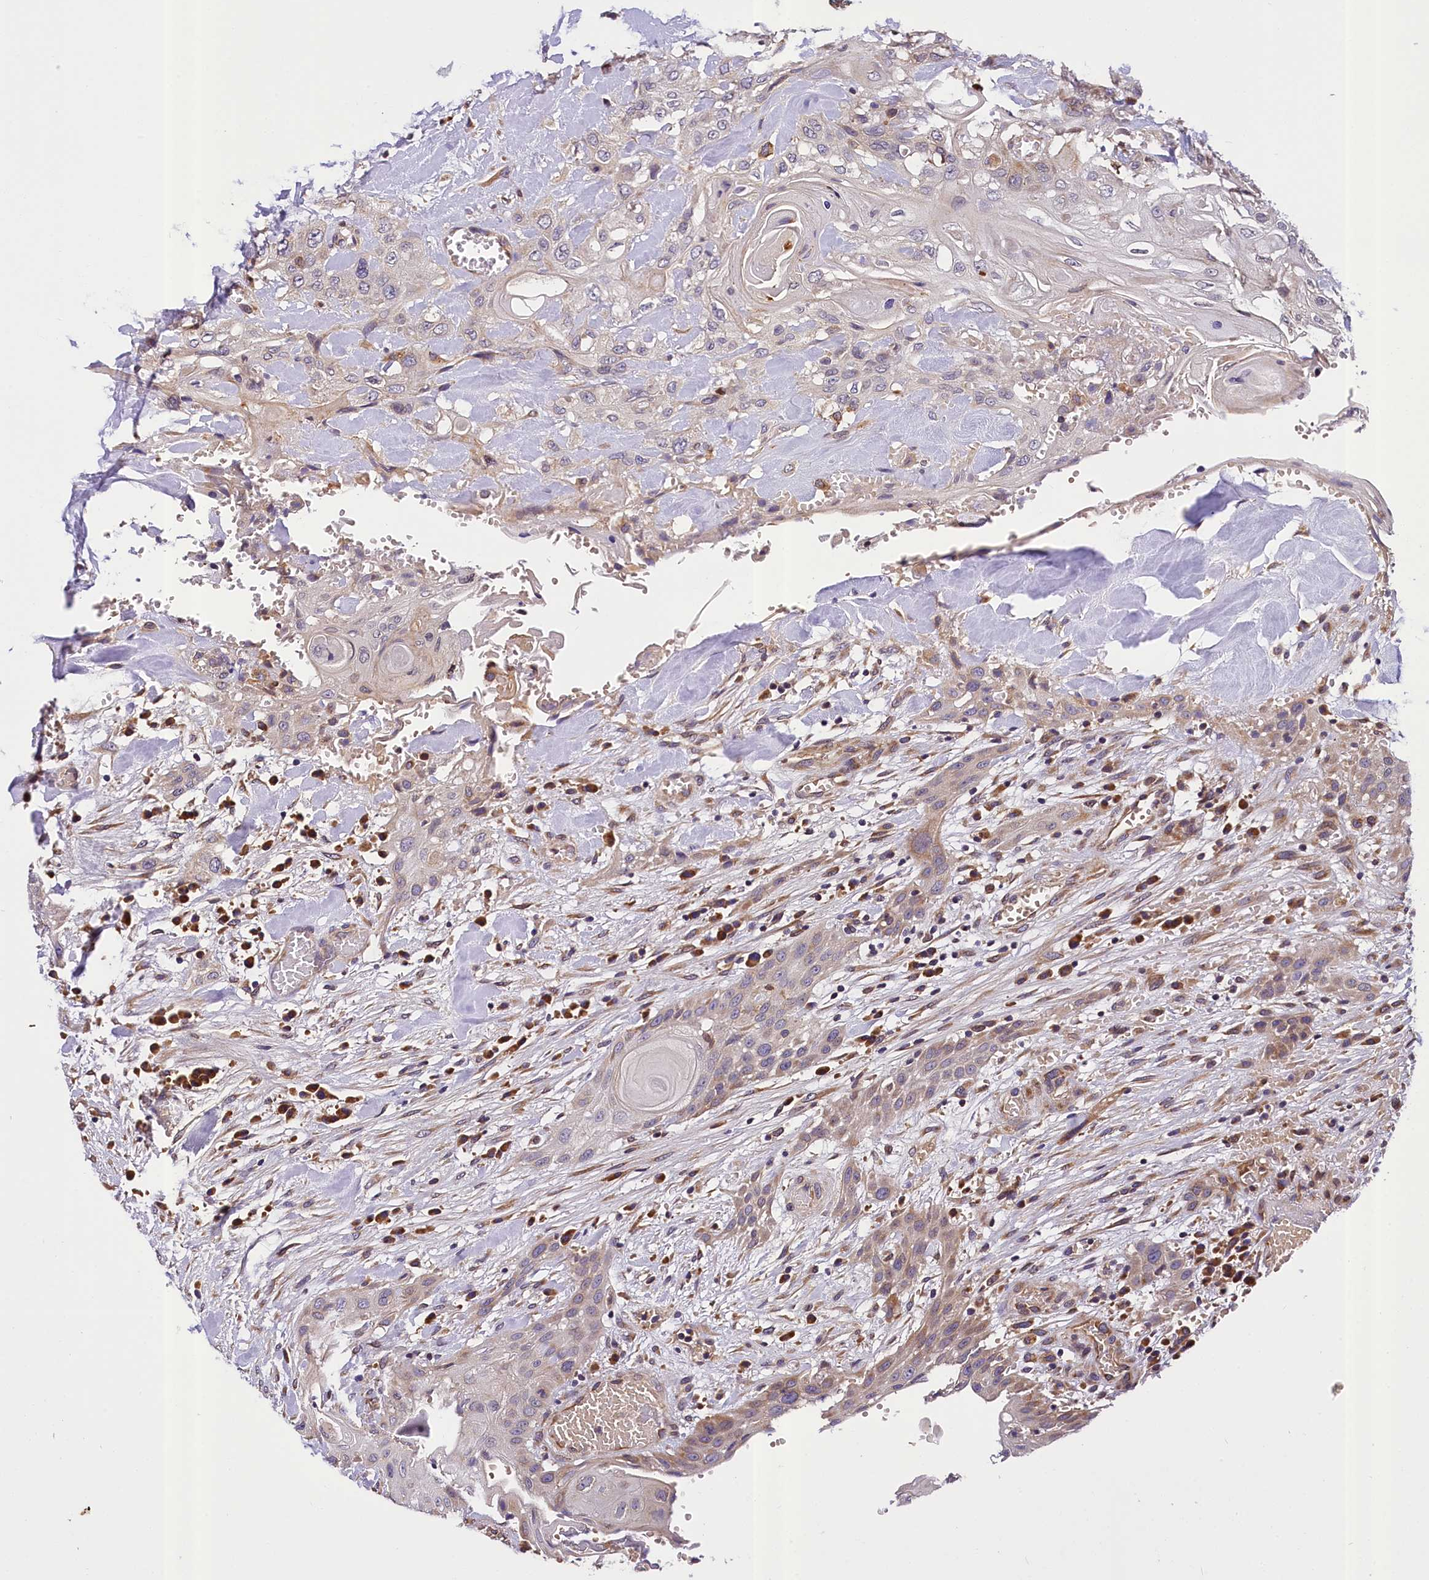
{"staining": {"intensity": "weak", "quantity": "<25%", "location": "cytoplasmic/membranous"}, "tissue": "head and neck cancer", "cell_type": "Tumor cells", "image_type": "cancer", "snomed": [{"axis": "morphology", "description": "Squamous cell carcinoma, NOS"}, {"axis": "topography", "description": "Head-Neck"}], "caption": "This is an immunohistochemistry (IHC) image of human squamous cell carcinoma (head and neck). There is no expression in tumor cells.", "gene": "SUPV3L1", "patient": {"sex": "female", "age": 43}}